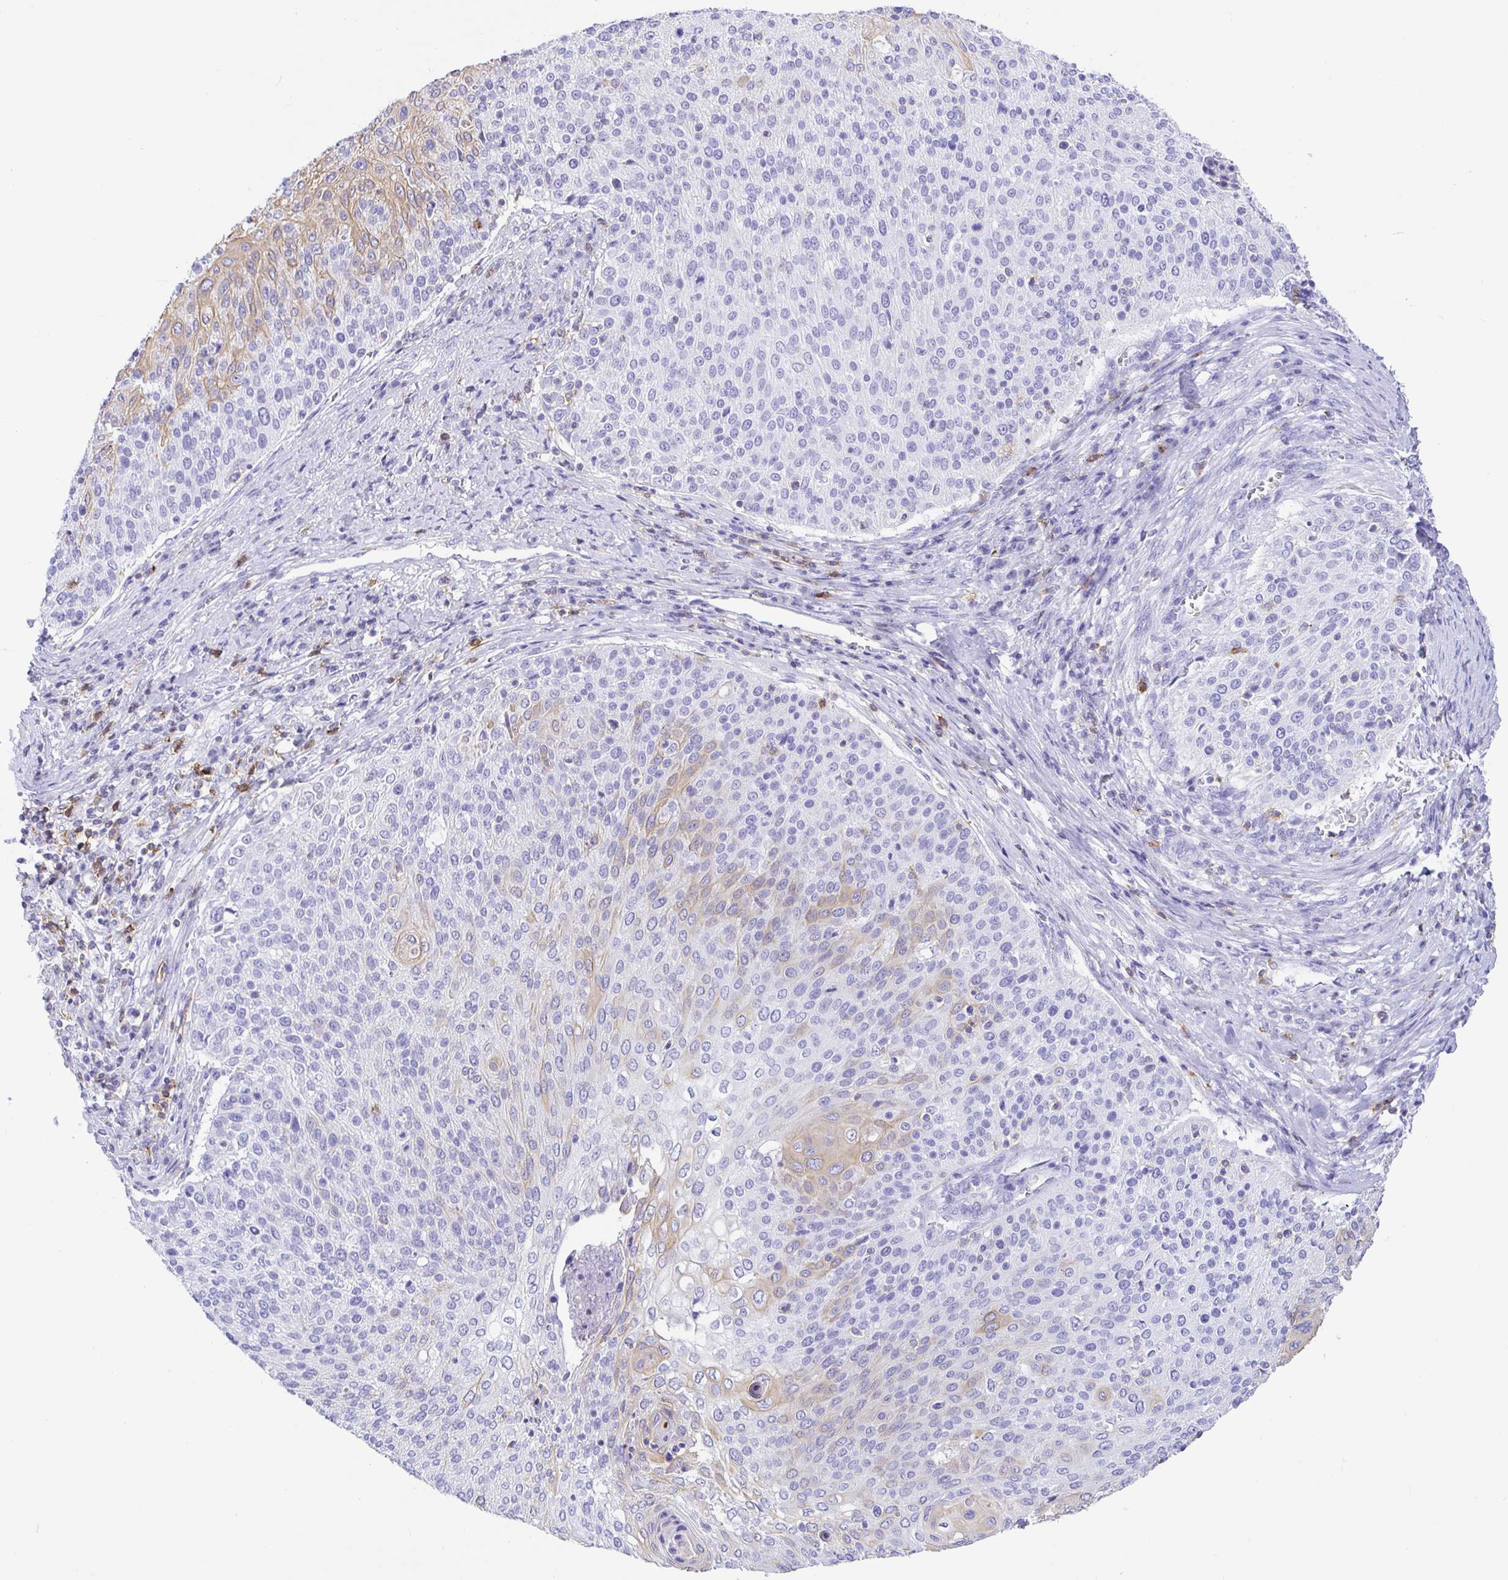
{"staining": {"intensity": "weak", "quantity": "<25%", "location": "cytoplasmic/membranous"}, "tissue": "cervical cancer", "cell_type": "Tumor cells", "image_type": "cancer", "snomed": [{"axis": "morphology", "description": "Squamous cell carcinoma, NOS"}, {"axis": "topography", "description": "Cervix"}], "caption": "High power microscopy image of an immunohistochemistry histopathology image of cervical cancer (squamous cell carcinoma), revealing no significant staining in tumor cells.", "gene": "CD5", "patient": {"sex": "female", "age": 31}}